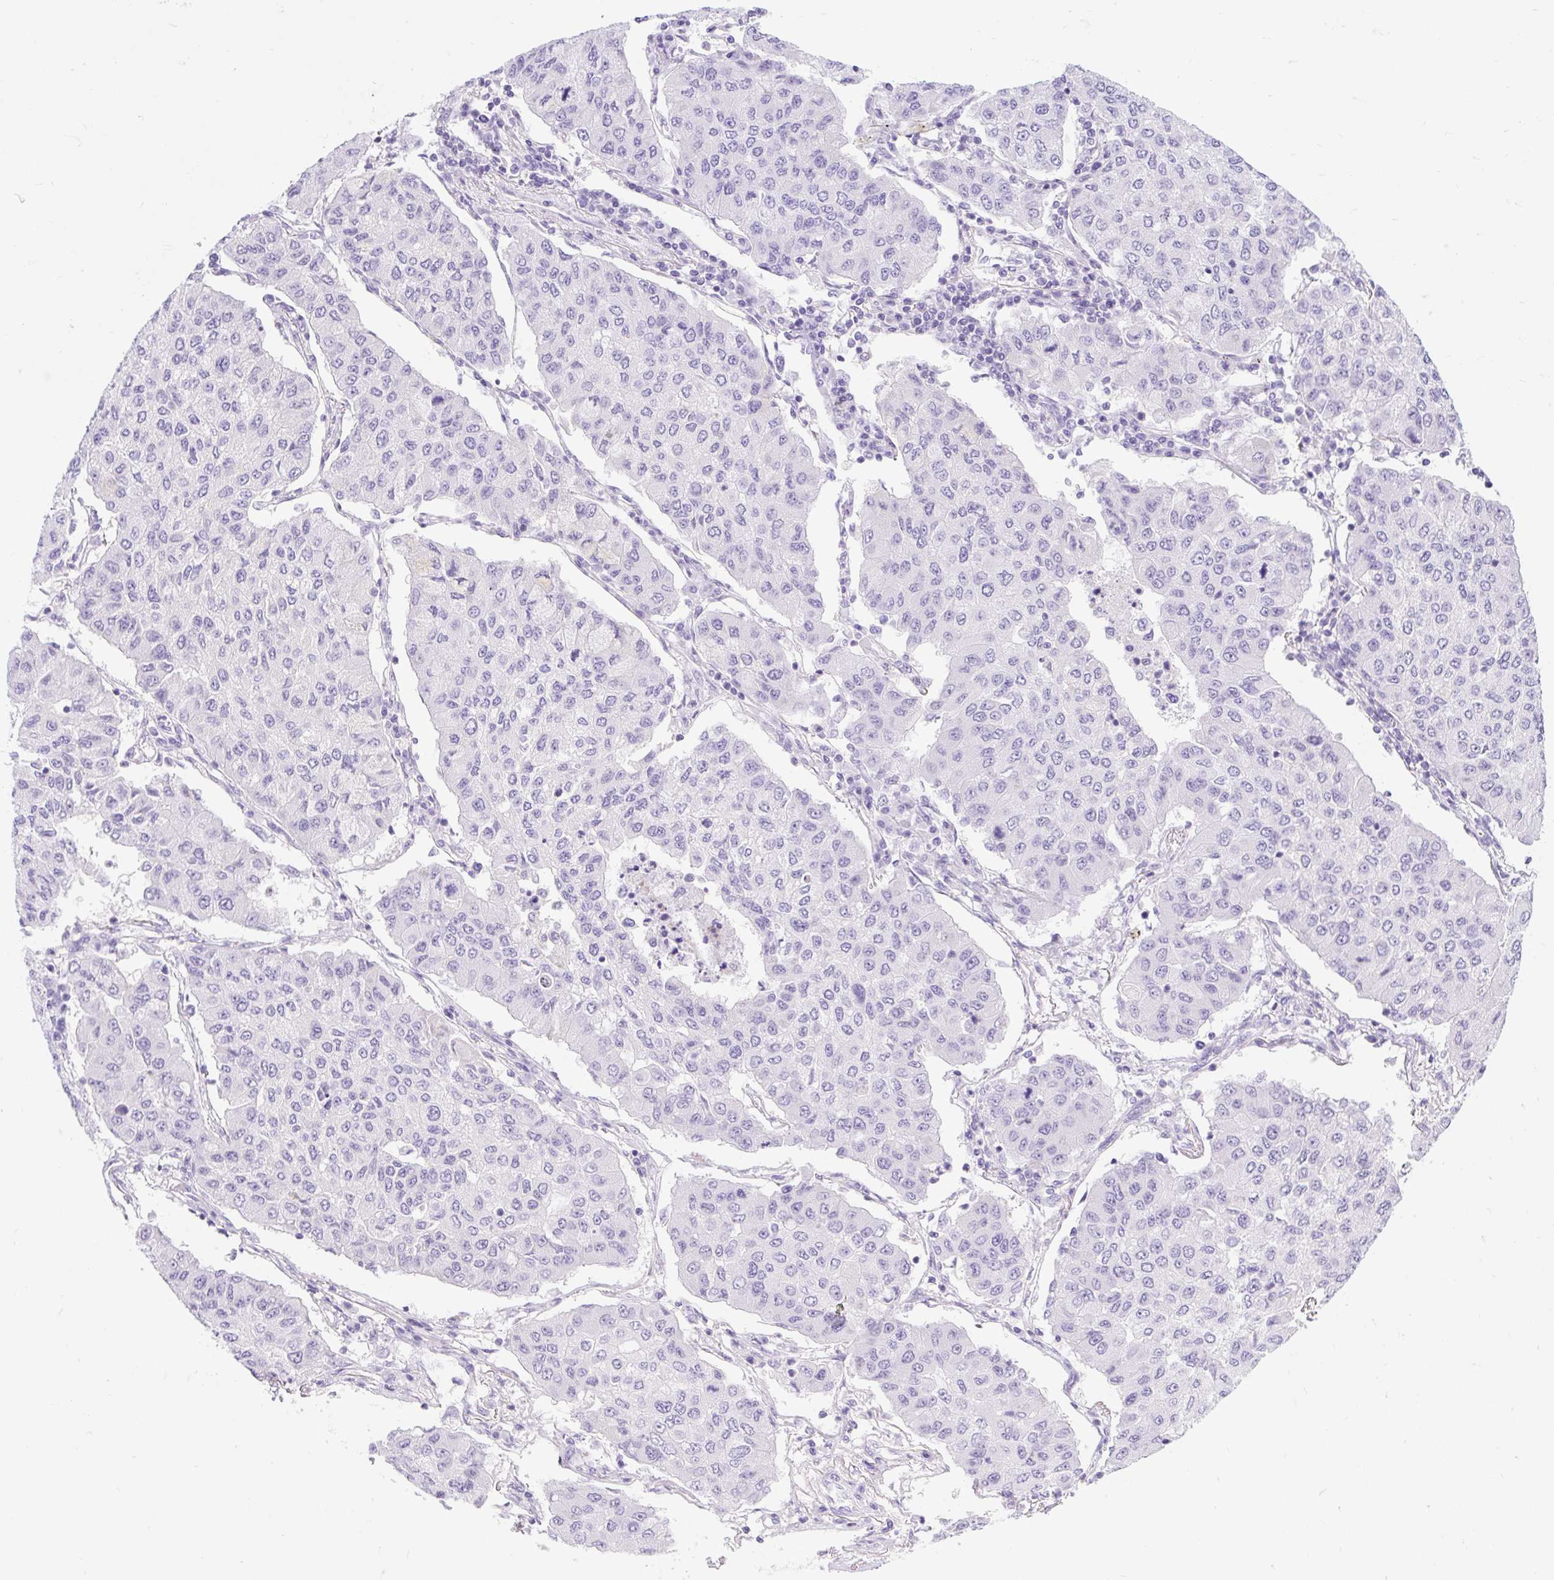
{"staining": {"intensity": "negative", "quantity": "none", "location": "none"}, "tissue": "lung cancer", "cell_type": "Tumor cells", "image_type": "cancer", "snomed": [{"axis": "morphology", "description": "Squamous cell carcinoma, NOS"}, {"axis": "topography", "description": "Lung"}], "caption": "Tumor cells are negative for brown protein staining in lung squamous cell carcinoma.", "gene": "SLC28A1", "patient": {"sex": "male", "age": 74}}